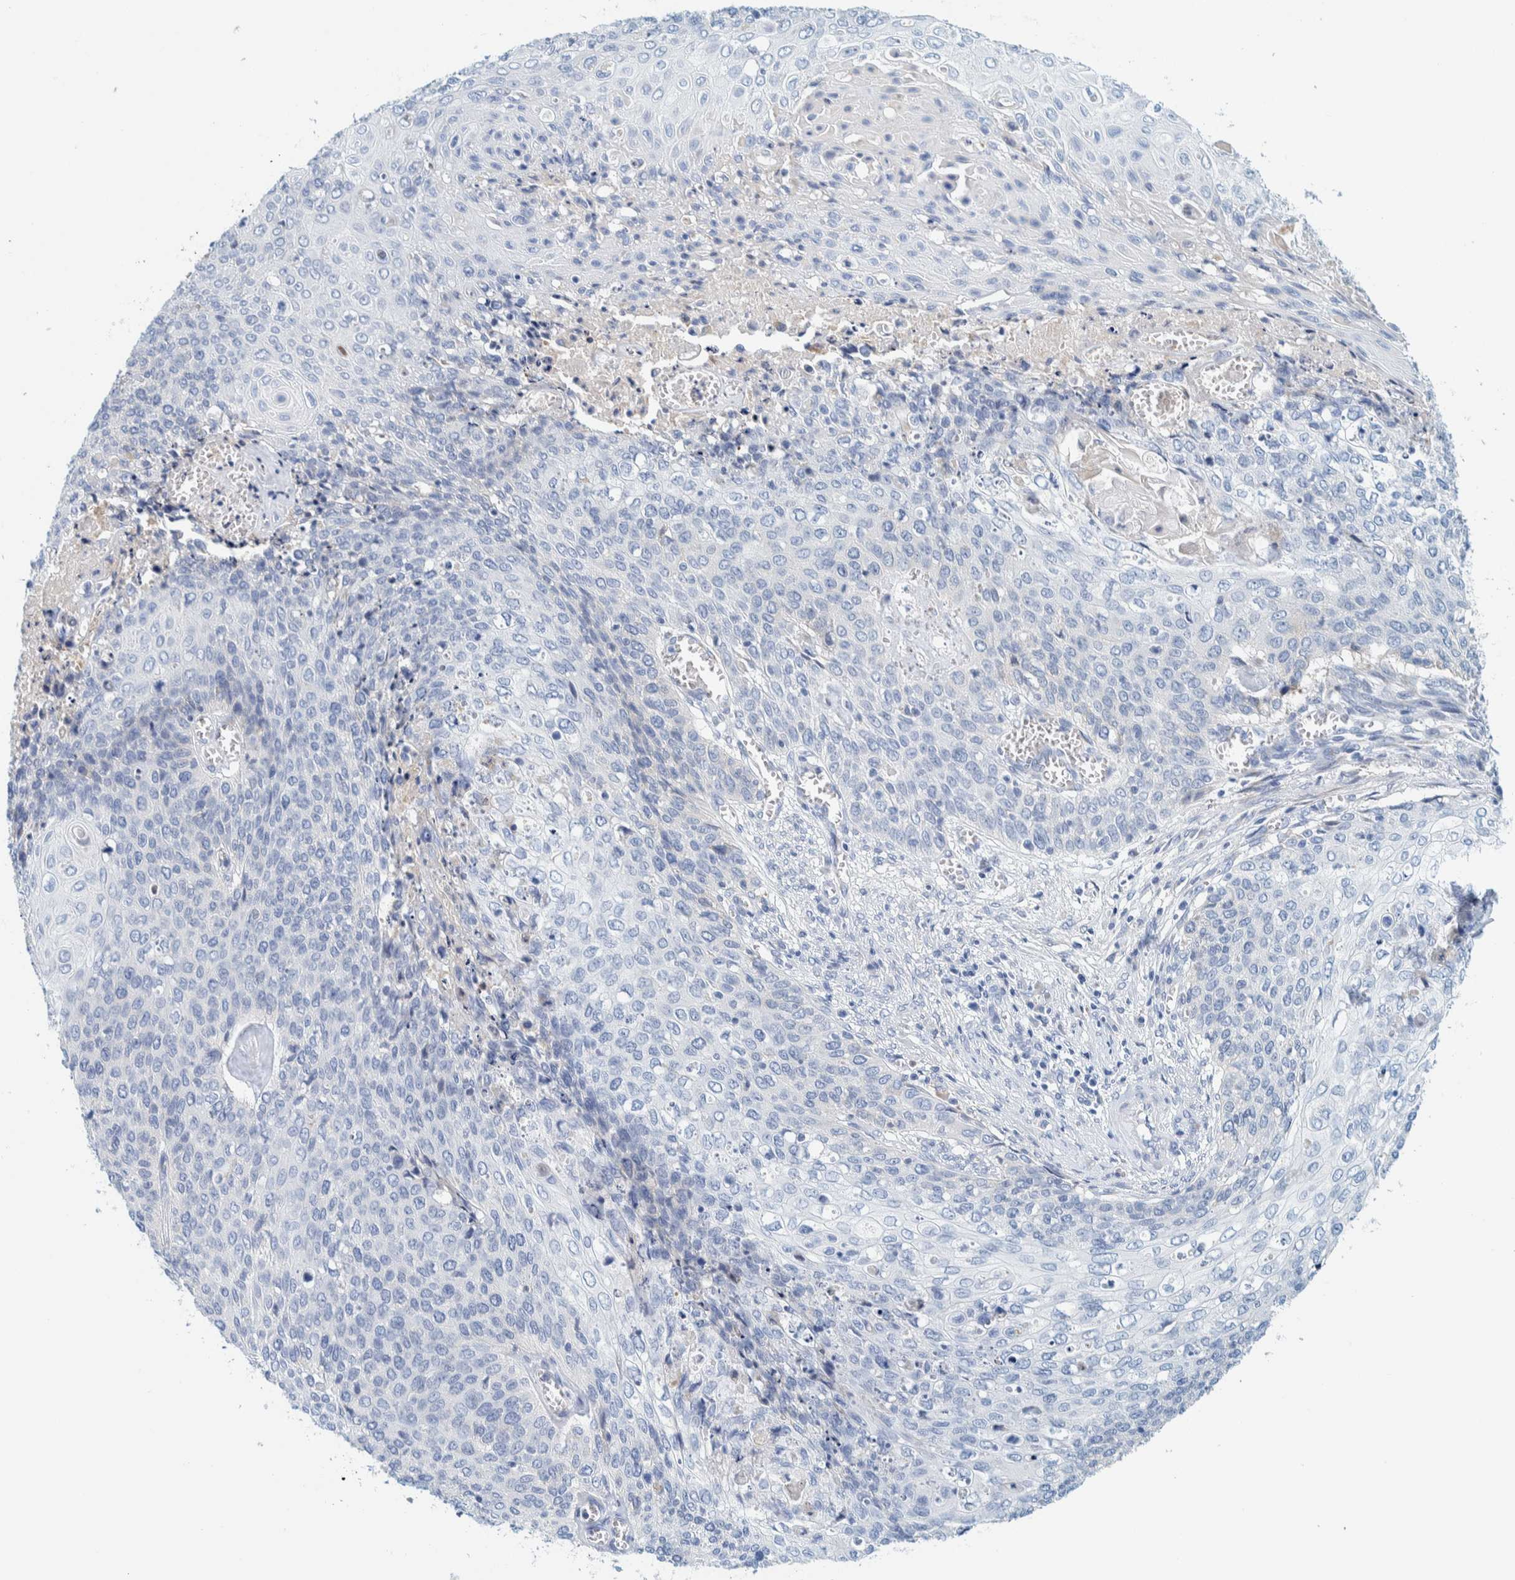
{"staining": {"intensity": "negative", "quantity": "none", "location": "none"}, "tissue": "cervical cancer", "cell_type": "Tumor cells", "image_type": "cancer", "snomed": [{"axis": "morphology", "description": "Squamous cell carcinoma, NOS"}, {"axis": "topography", "description": "Cervix"}], "caption": "This is an immunohistochemistry micrograph of human cervical cancer (squamous cell carcinoma). There is no positivity in tumor cells.", "gene": "MOG", "patient": {"sex": "female", "age": 39}}